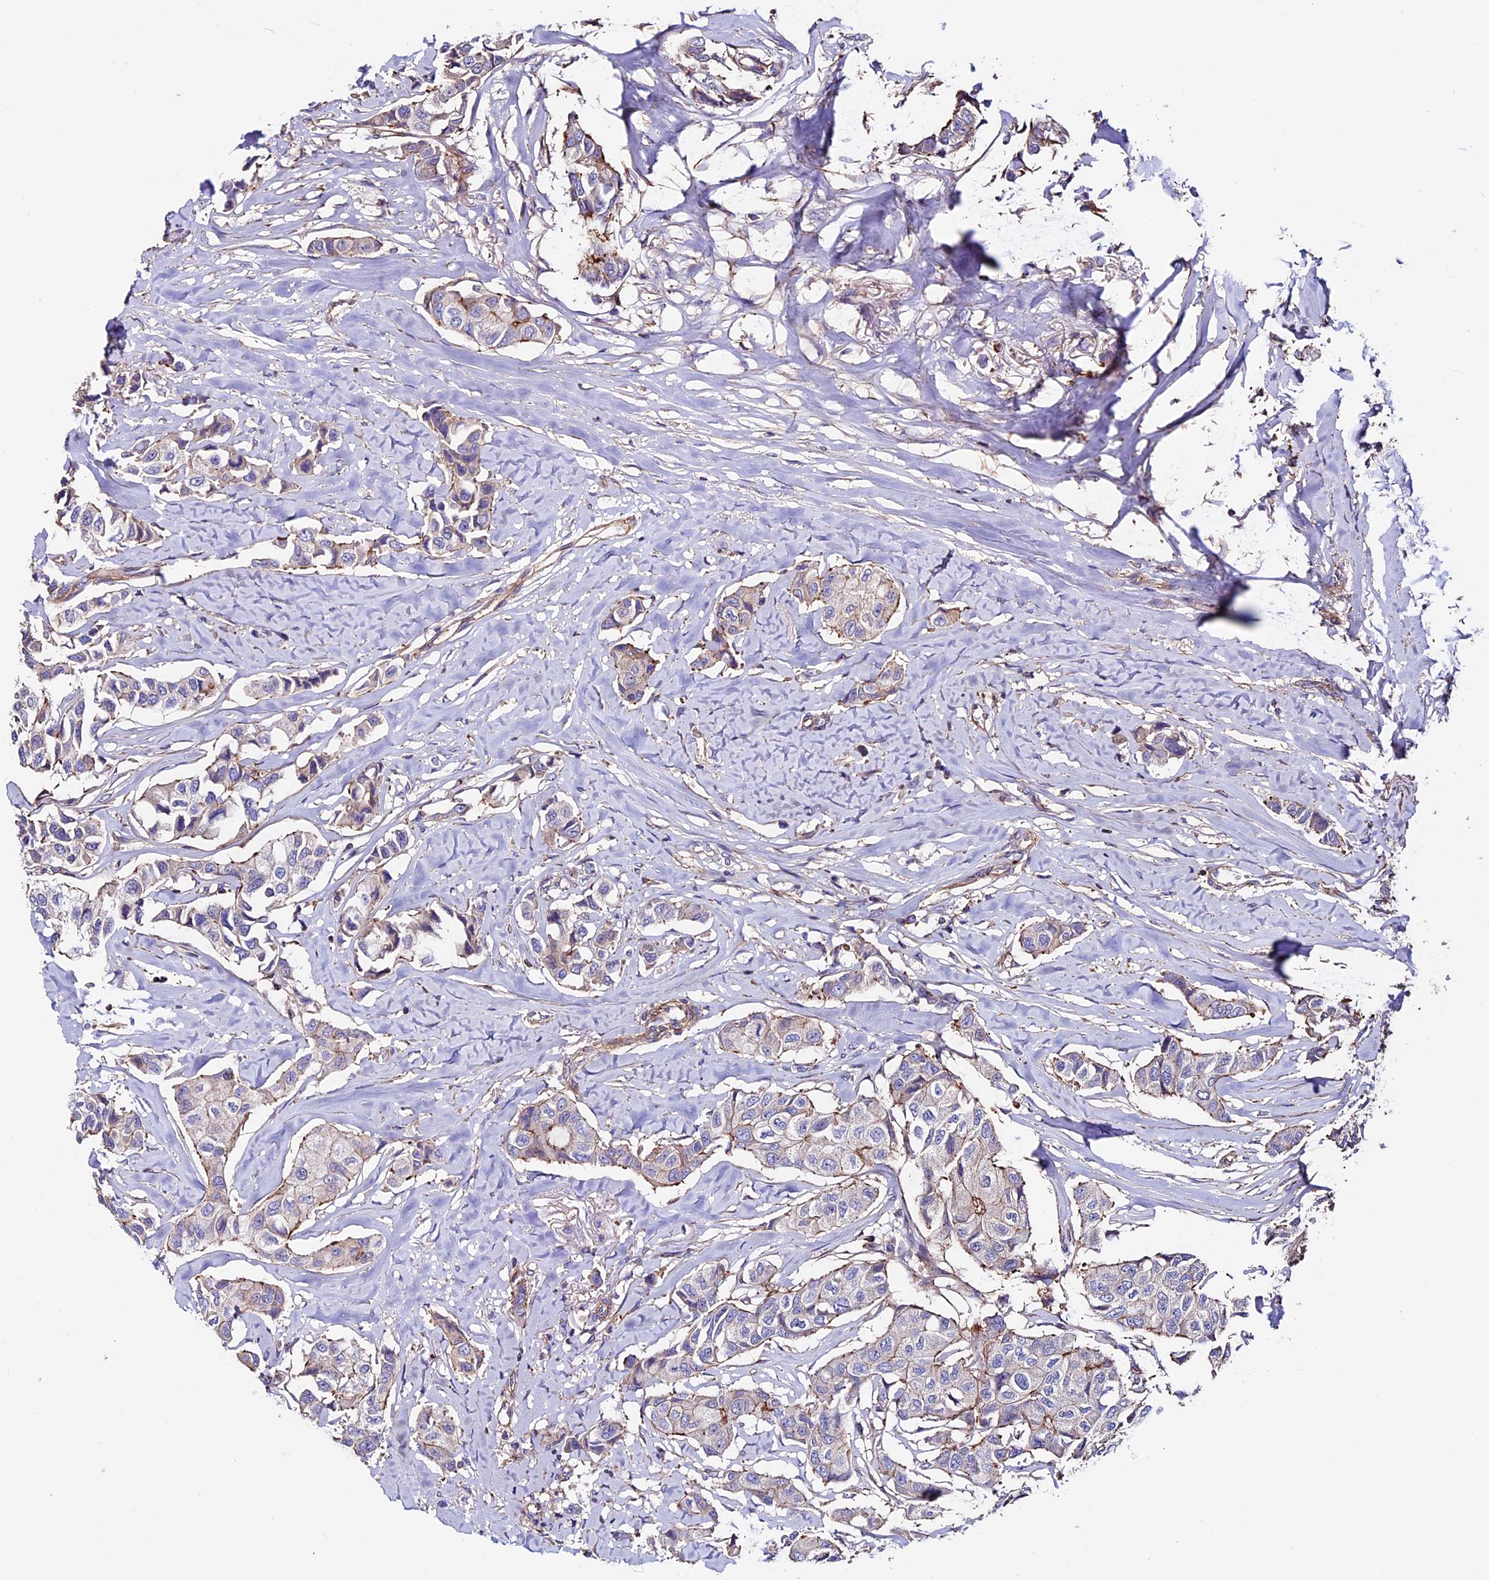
{"staining": {"intensity": "weak", "quantity": "25%-75%", "location": "cytoplasmic/membranous"}, "tissue": "breast cancer", "cell_type": "Tumor cells", "image_type": "cancer", "snomed": [{"axis": "morphology", "description": "Duct carcinoma"}, {"axis": "topography", "description": "Breast"}], "caption": "Tumor cells display low levels of weak cytoplasmic/membranous positivity in about 25%-75% of cells in breast intraductal carcinoma. (brown staining indicates protein expression, while blue staining denotes nuclei).", "gene": "EVA1B", "patient": {"sex": "female", "age": 80}}